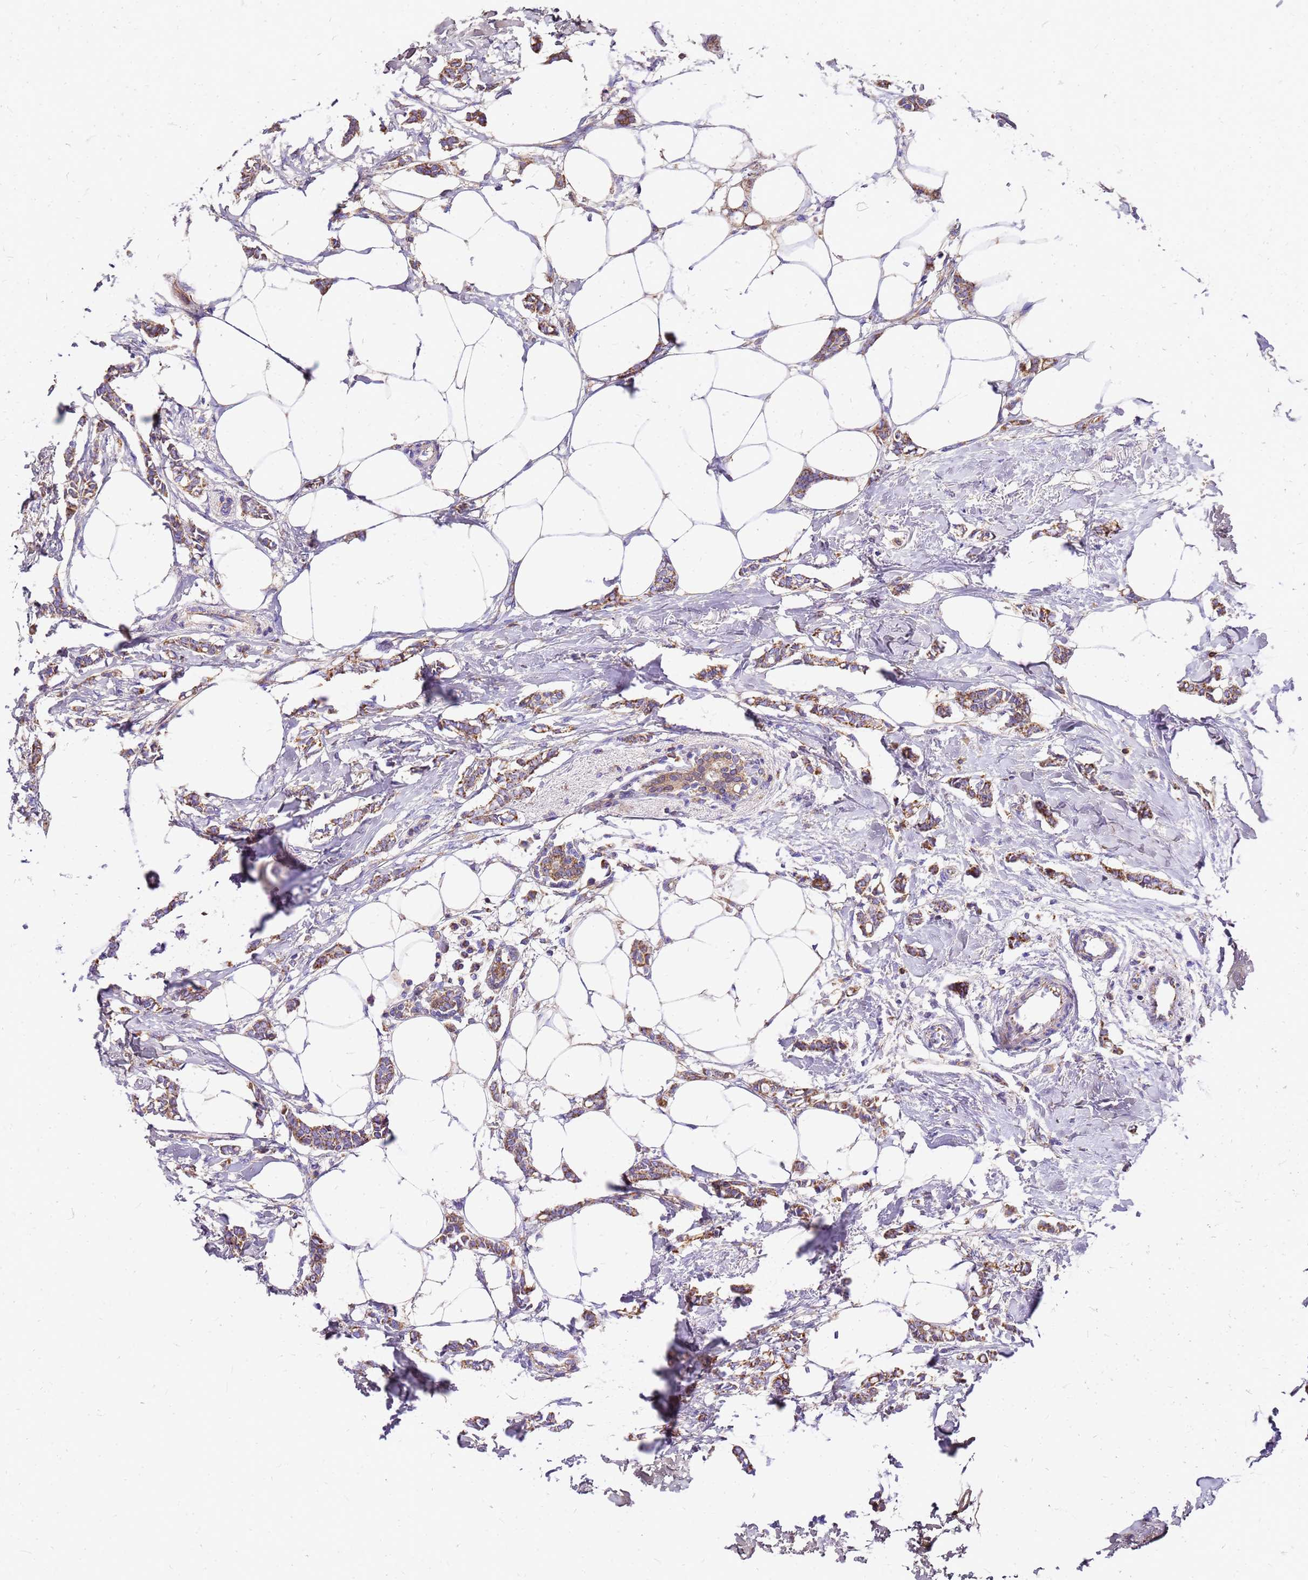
{"staining": {"intensity": "moderate", "quantity": ">75%", "location": "cytoplasmic/membranous"}, "tissue": "breast cancer", "cell_type": "Tumor cells", "image_type": "cancer", "snomed": [{"axis": "morphology", "description": "Duct carcinoma"}, {"axis": "topography", "description": "Breast"}], "caption": "Protein analysis of breast intraductal carcinoma tissue reveals moderate cytoplasmic/membranous staining in approximately >75% of tumor cells.", "gene": "MRPS26", "patient": {"sex": "female", "age": 41}}